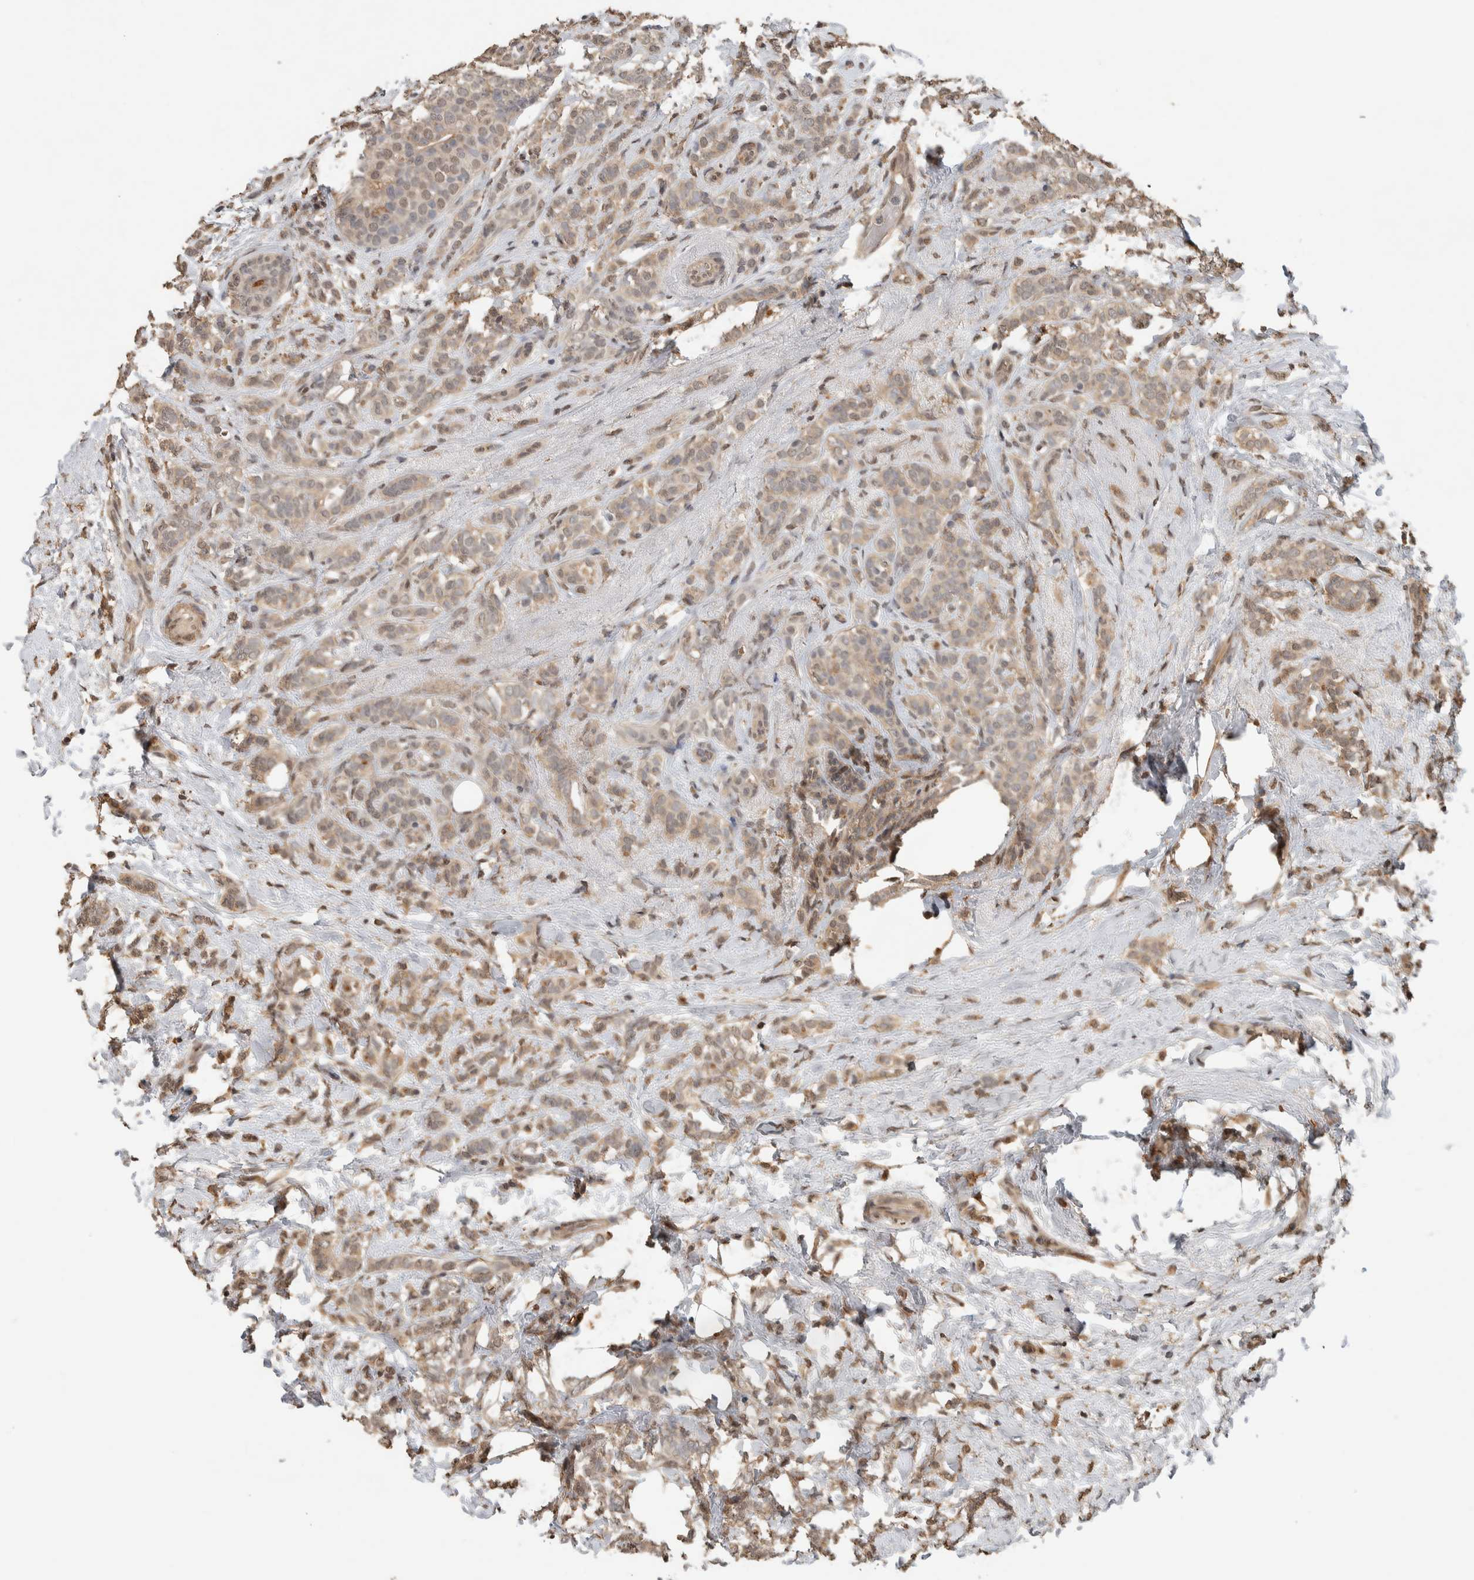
{"staining": {"intensity": "moderate", "quantity": ">75%", "location": "cytoplasmic/membranous"}, "tissue": "breast cancer", "cell_type": "Tumor cells", "image_type": "cancer", "snomed": [{"axis": "morphology", "description": "Lobular carcinoma"}, {"axis": "topography", "description": "Breast"}], "caption": "A medium amount of moderate cytoplasmic/membranous positivity is present in about >75% of tumor cells in lobular carcinoma (breast) tissue.", "gene": "CYSRT1", "patient": {"sex": "female", "age": 50}}